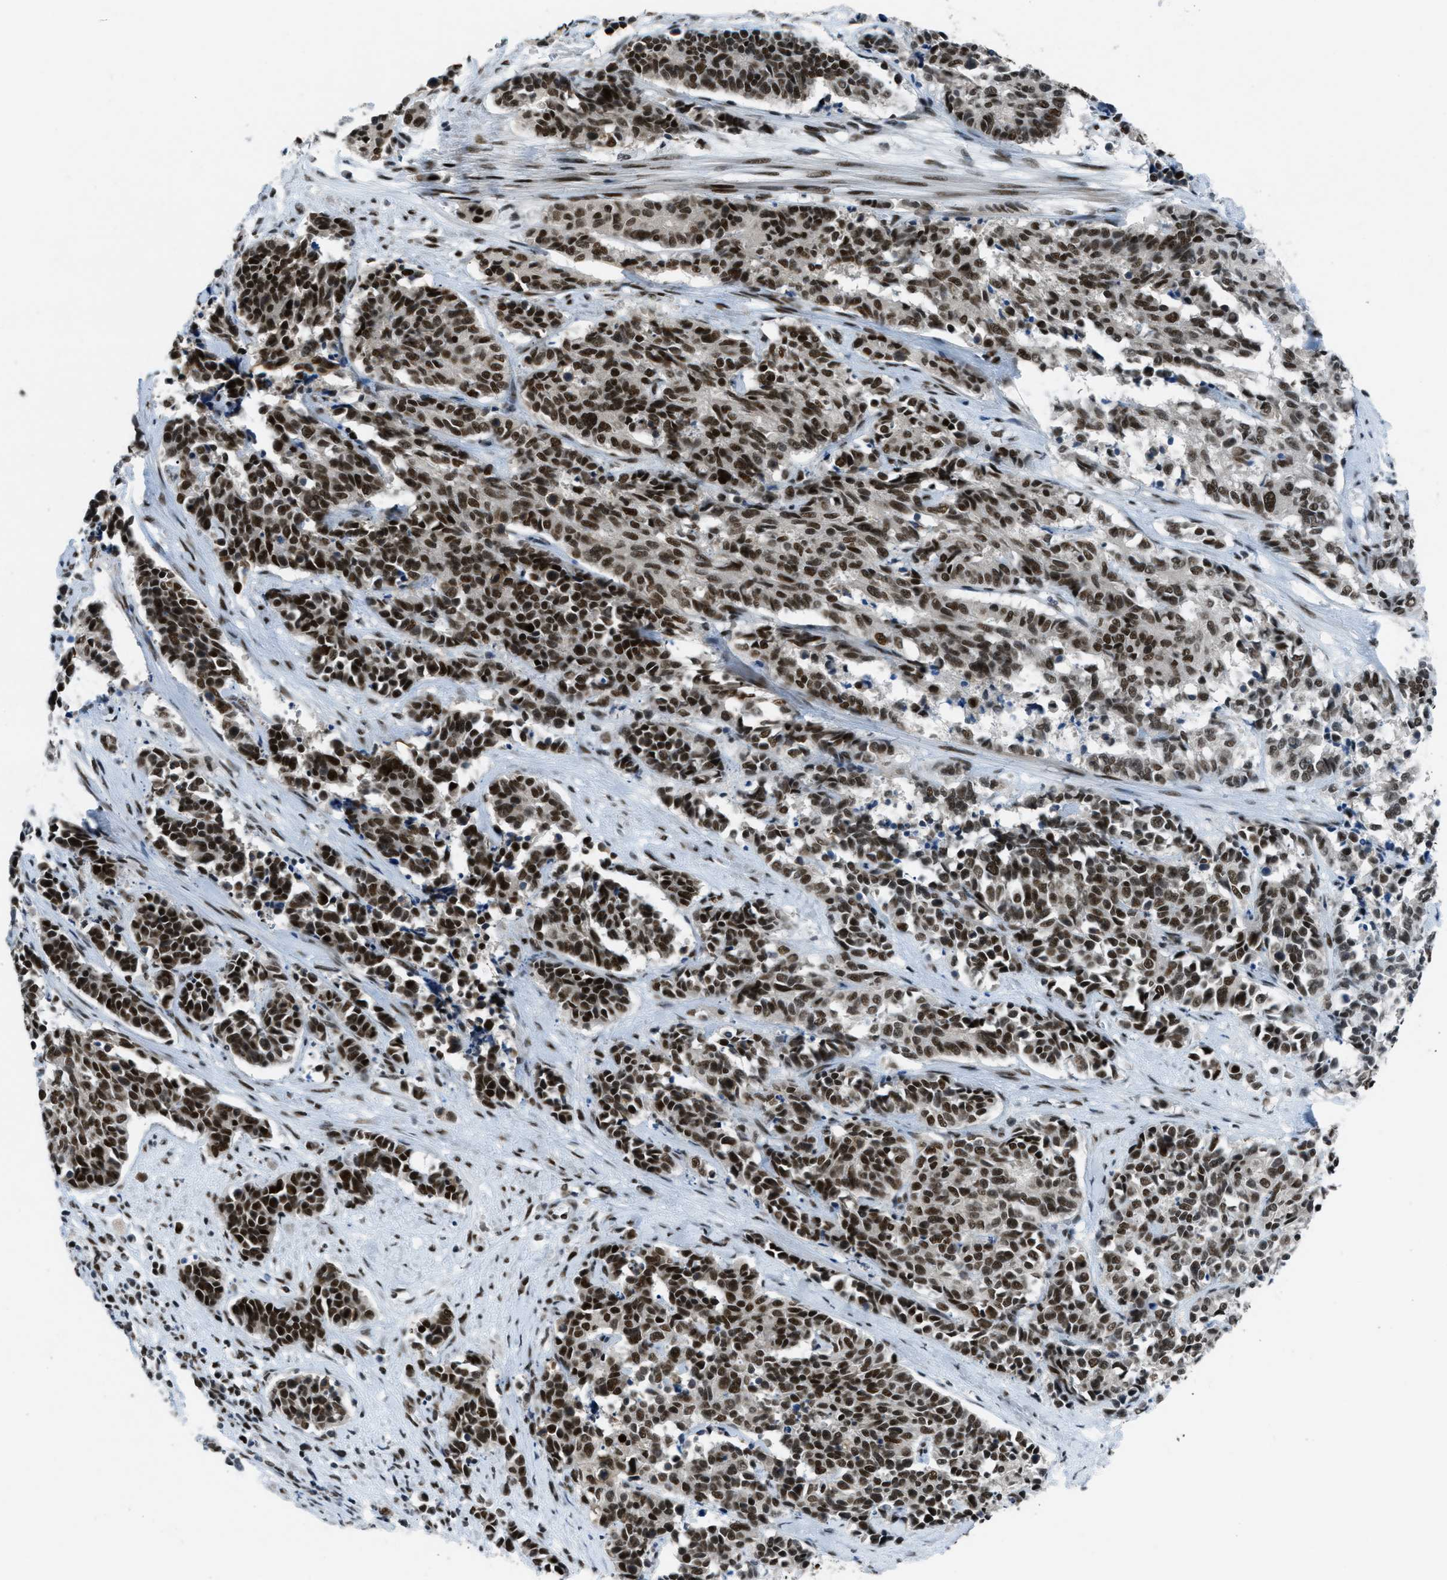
{"staining": {"intensity": "strong", "quantity": ">75%", "location": "nuclear"}, "tissue": "cervical cancer", "cell_type": "Tumor cells", "image_type": "cancer", "snomed": [{"axis": "morphology", "description": "Squamous cell carcinoma, NOS"}, {"axis": "topography", "description": "Cervix"}], "caption": "Strong nuclear protein positivity is identified in approximately >75% of tumor cells in squamous cell carcinoma (cervical). (DAB (3,3'-diaminobenzidine) IHC, brown staining for protein, blue staining for nuclei).", "gene": "GATAD2B", "patient": {"sex": "female", "age": 35}}